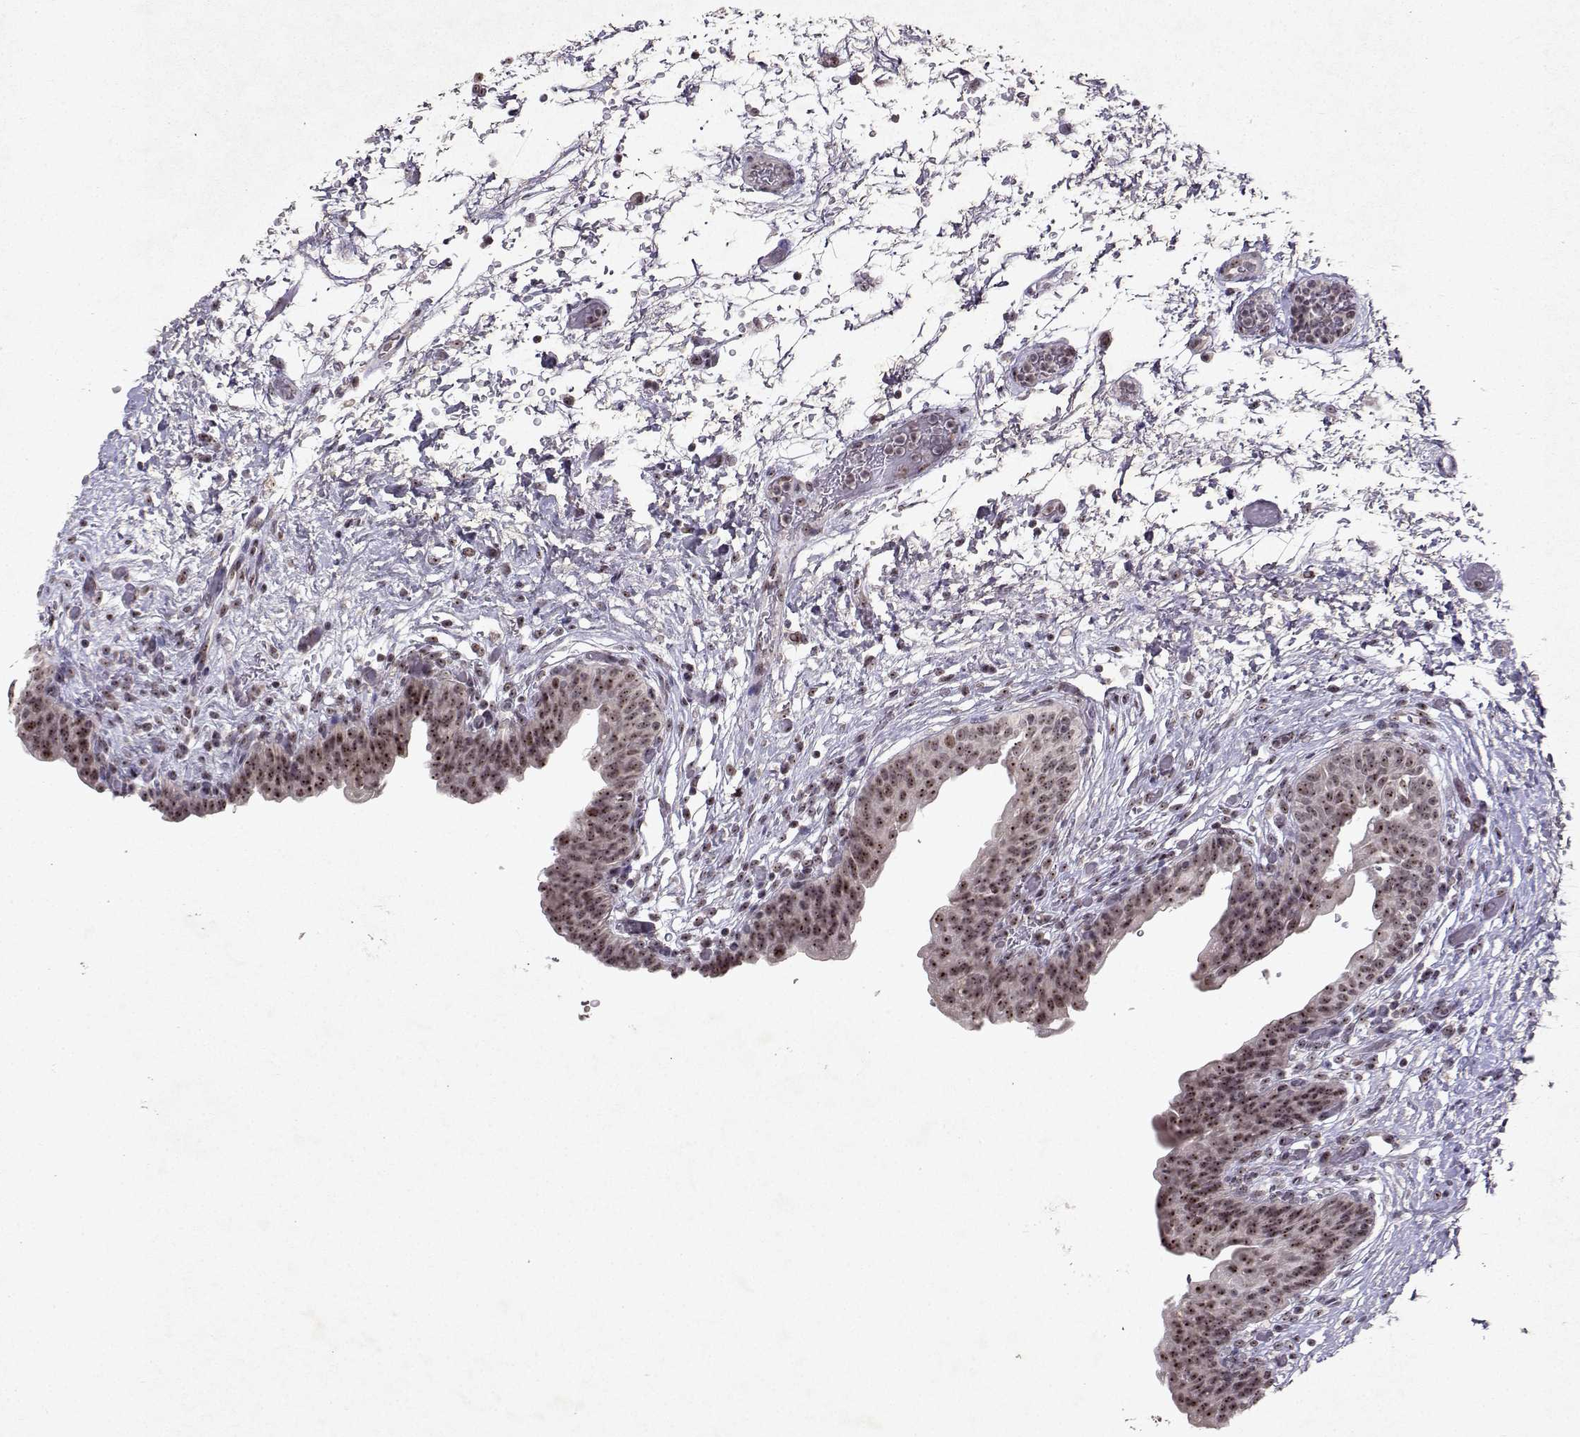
{"staining": {"intensity": "moderate", "quantity": "25%-75%", "location": "nuclear"}, "tissue": "urinary bladder", "cell_type": "Urothelial cells", "image_type": "normal", "snomed": [{"axis": "morphology", "description": "Normal tissue, NOS"}, {"axis": "topography", "description": "Urinary bladder"}], "caption": "An image of human urinary bladder stained for a protein reveals moderate nuclear brown staining in urothelial cells.", "gene": "DDX56", "patient": {"sex": "male", "age": 69}}